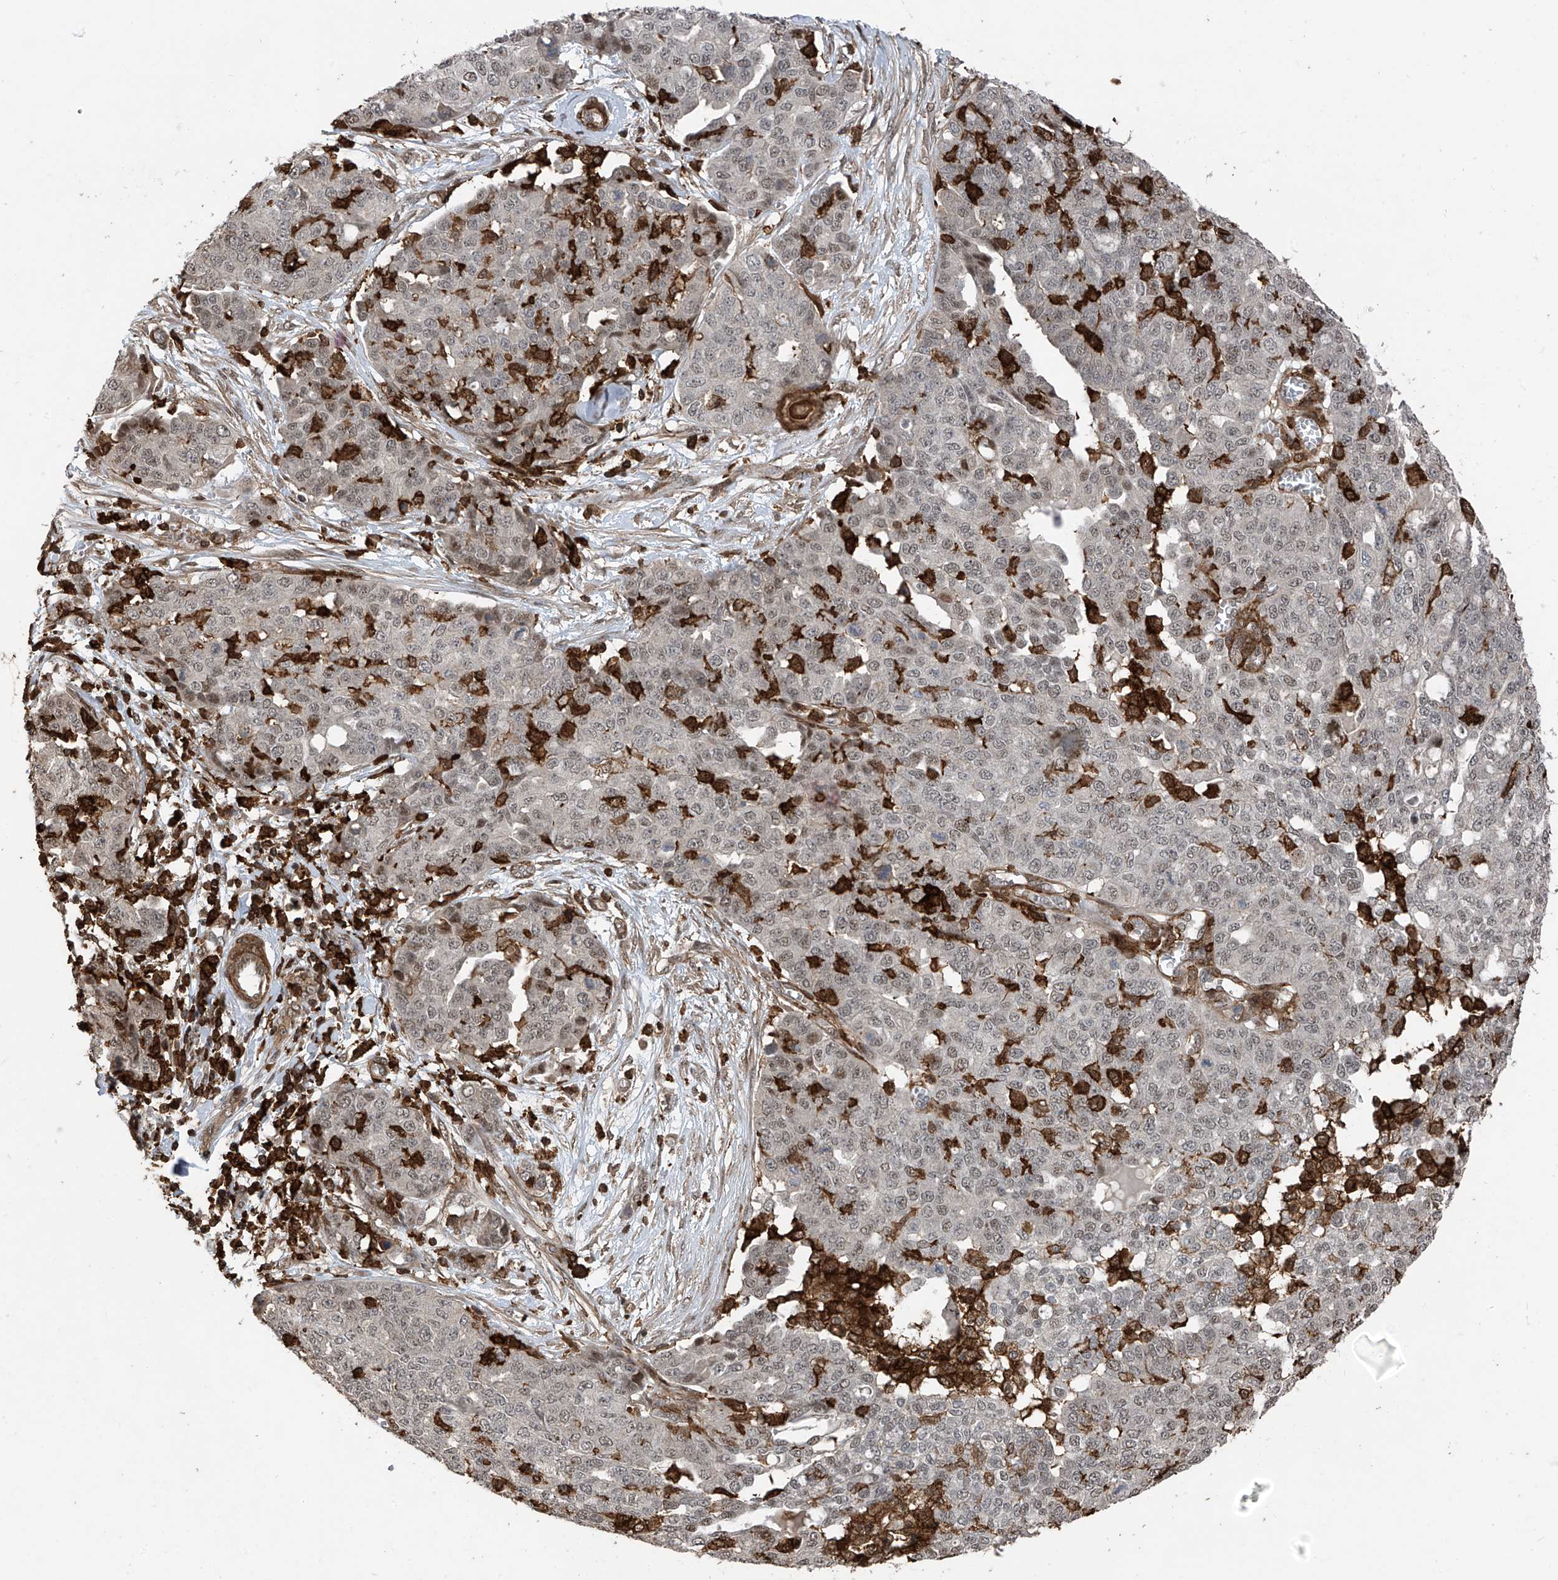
{"staining": {"intensity": "weak", "quantity": "25%-75%", "location": "nuclear"}, "tissue": "ovarian cancer", "cell_type": "Tumor cells", "image_type": "cancer", "snomed": [{"axis": "morphology", "description": "Cystadenocarcinoma, serous, NOS"}, {"axis": "topography", "description": "Soft tissue"}, {"axis": "topography", "description": "Ovary"}], "caption": "This photomicrograph displays immunohistochemistry staining of human serous cystadenocarcinoma (ovarian), with low weak nuclear expression in approximately 25%-75% of tumor cells.", "gene": "MICAL1", "patient": {"sex": "female", "age": 57}}